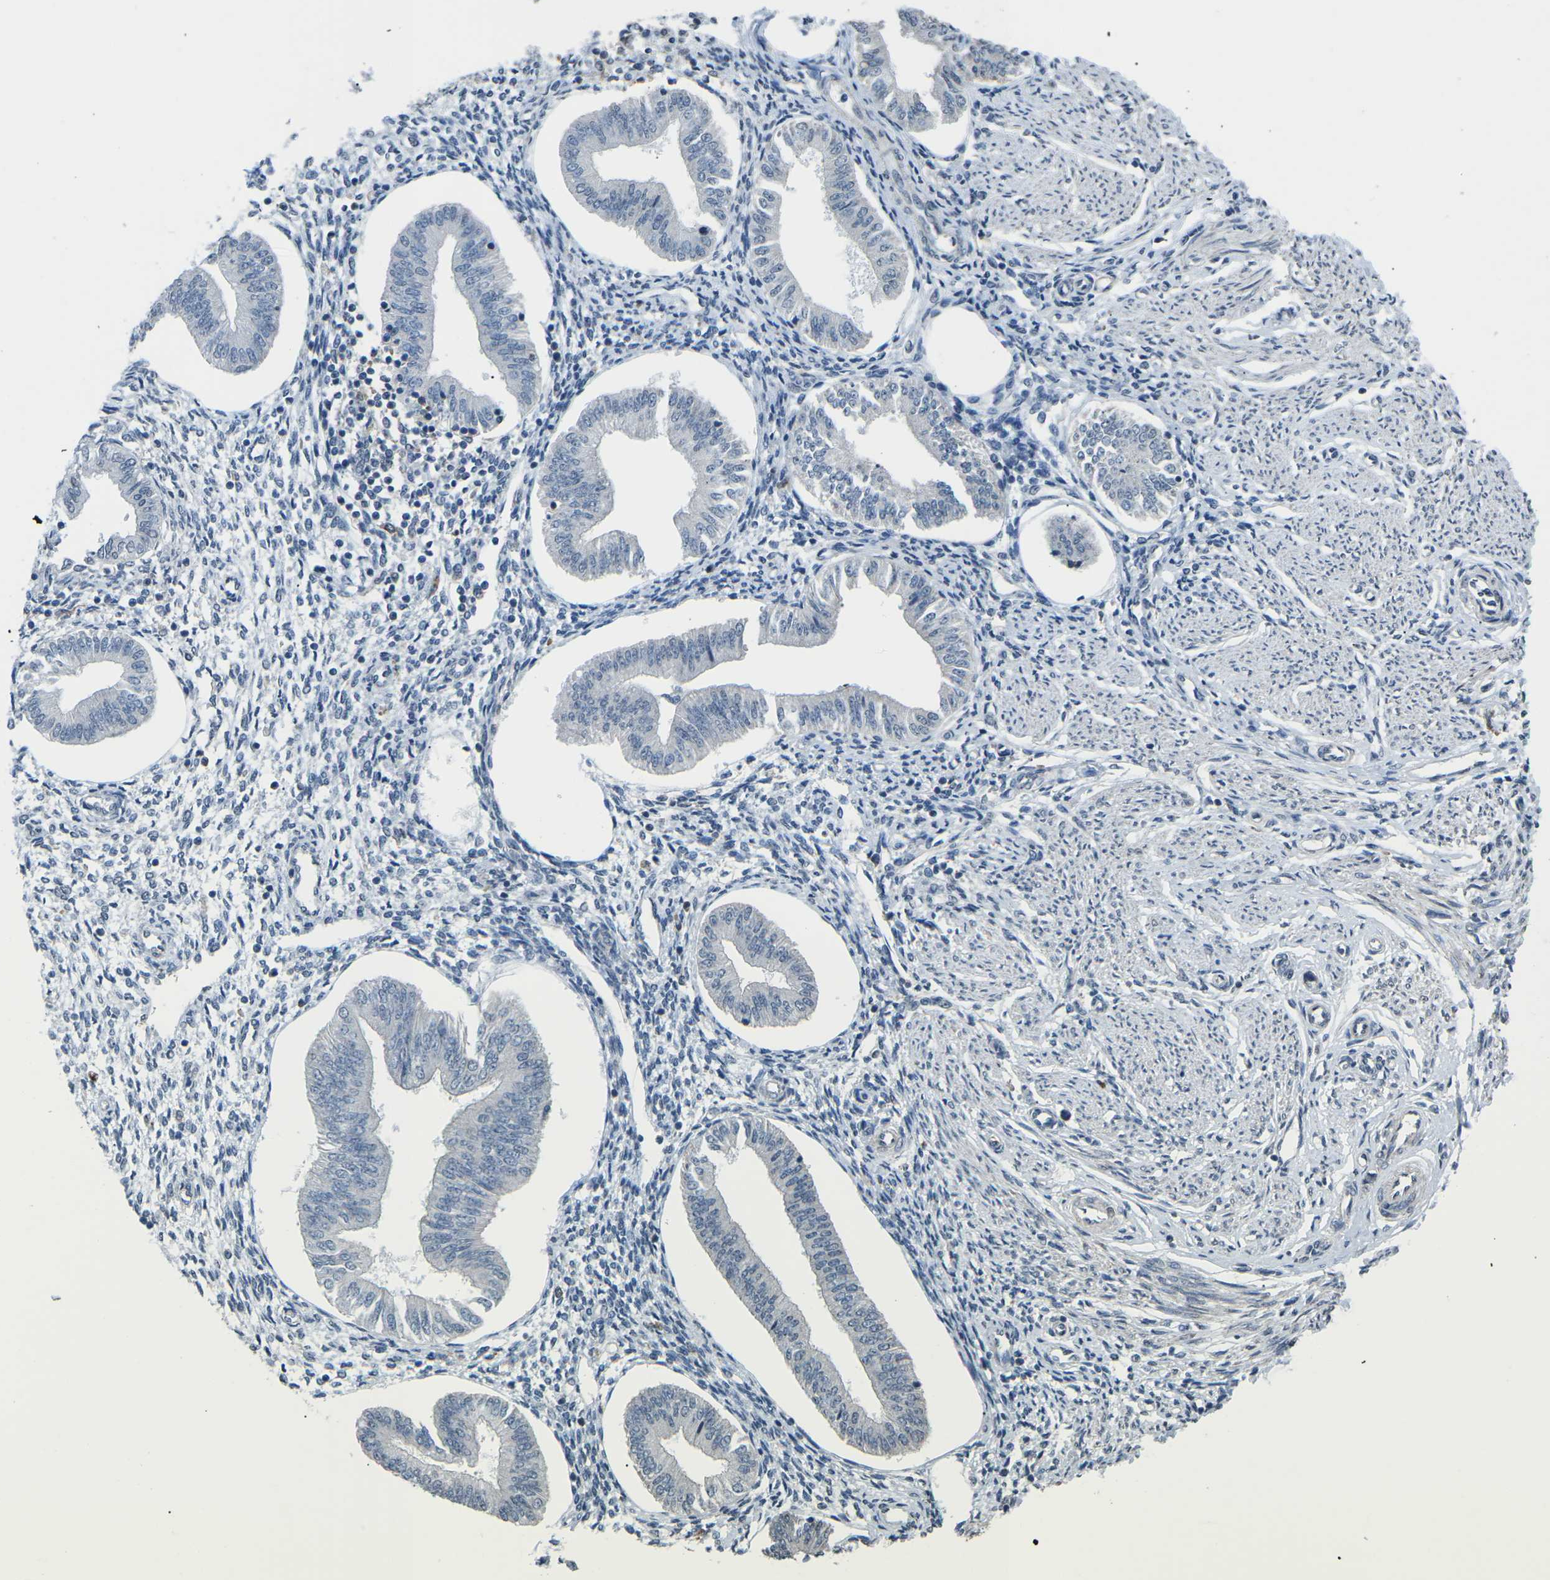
{"staining": {"intensity": "negative", "quantity": "none", "location": "none"}, "tissue": "endometrium", "cell_type": "Cells in endometrial stroma", "image_type": "normal", "snomed": [{"axis": "morphology", "description": "Normal tissue, NOS"}, {"axis": "topography", "description": "Endometrium"}], "caption": "Immunohistochemistry photomicrograph of benign endometrium: endometrium stained with DAB (3,3'-diaminobenzidine) demonstrates no significant protein positivity in cells in endometrial stroma. (Stains: DAB (3,3'-diaminobenzidine) immunohistochemistry with hematoxylin counter stain, Microscopy: brightfield microscopy at high magnification).", "gene": "TFR2", "patient": {"sex": "female", "age": 50}}